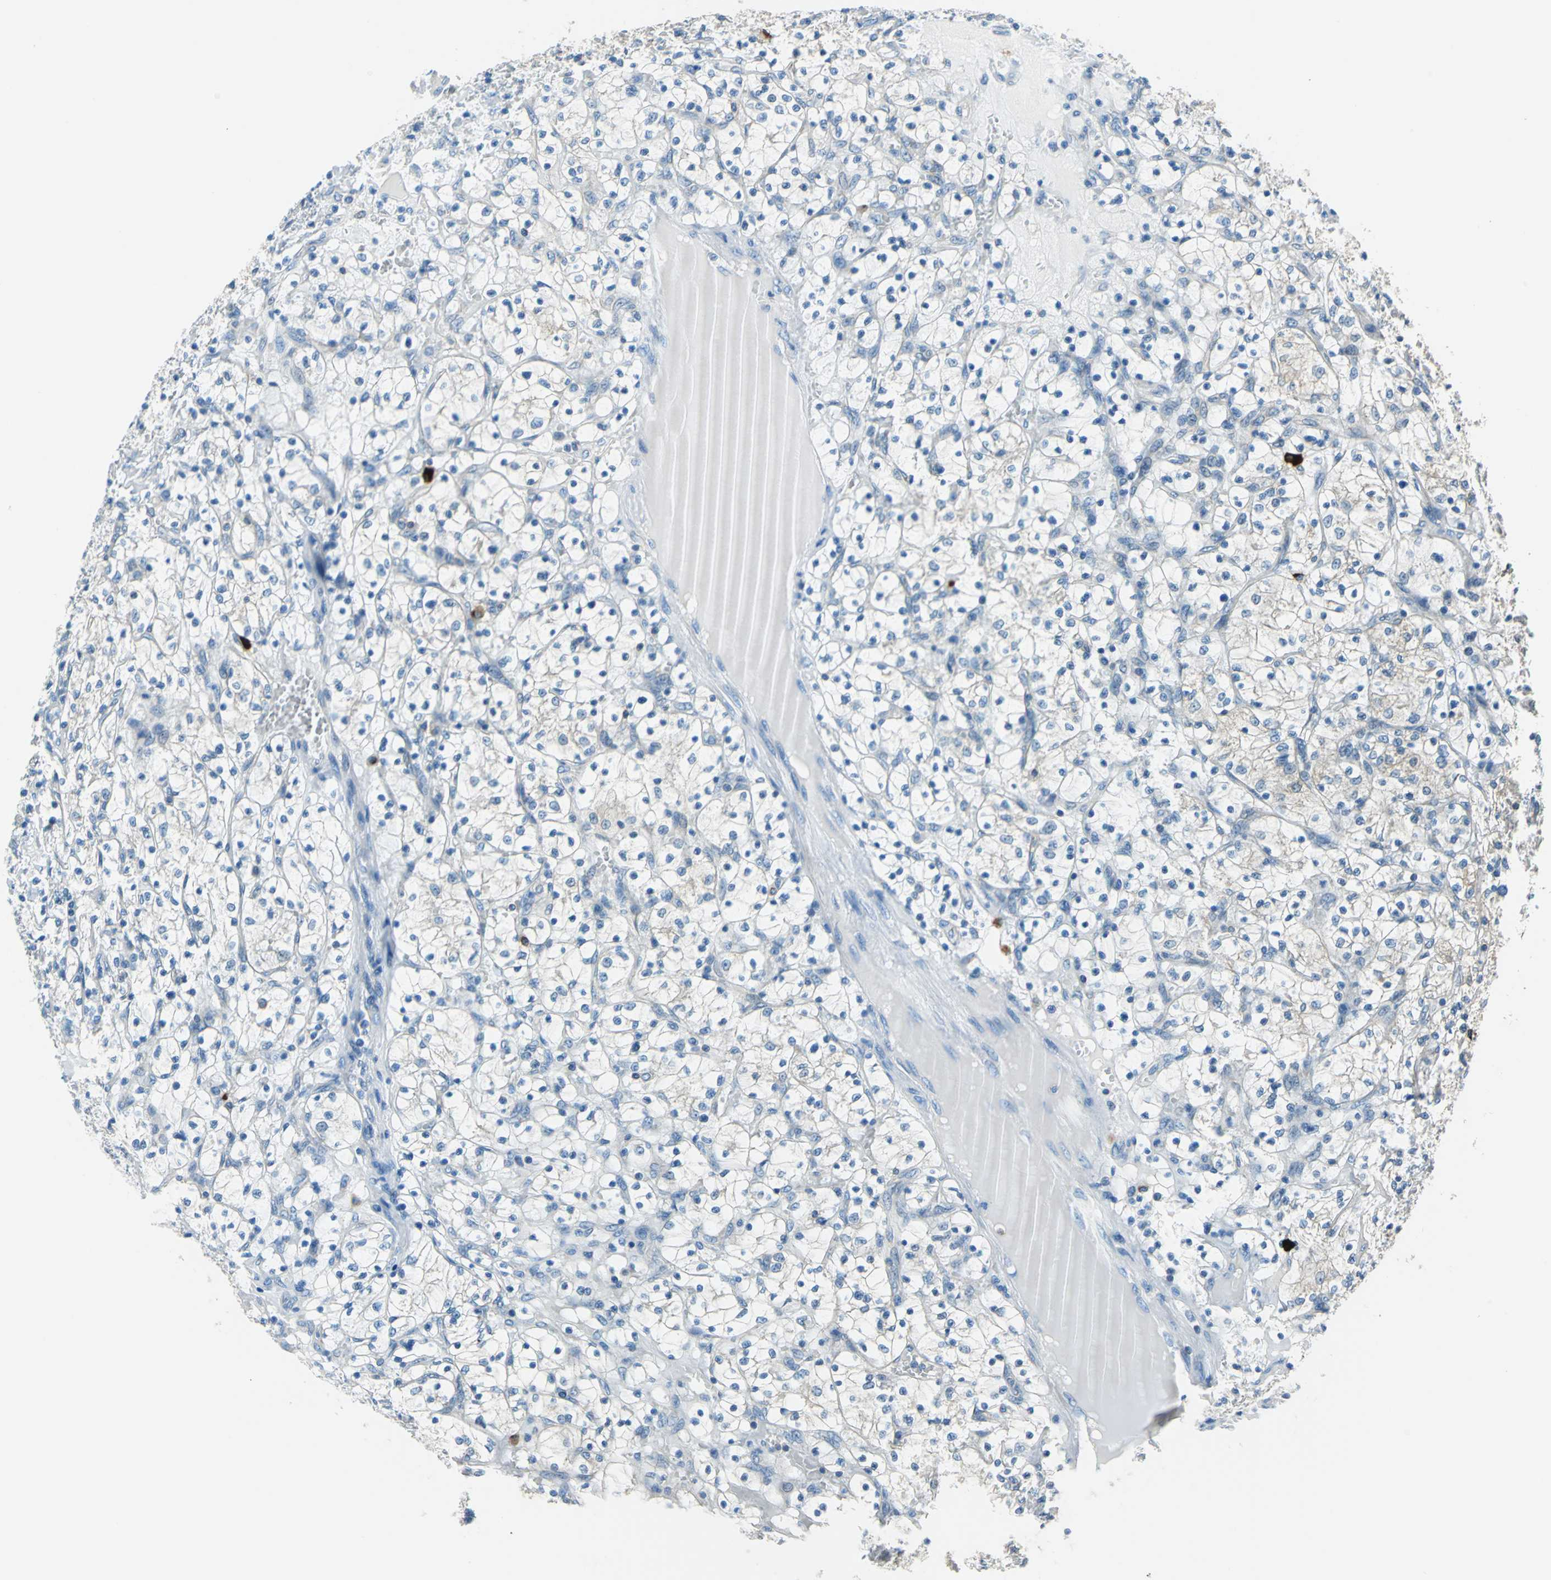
{"staining": {"intensity": "negative", "quantity": "none", "location": "none"}, "tissue": "renal cancer", "cell_type": "Tumor cells", "image_type": "cancer", "snomed": [{"axis": "morphology", "description": "Adenocarcinoma, NOS"}, {"axis": "topography", "description": "Kidney"}], "caption": "Renal cancer stained for a protein using immunohistochemistry exhibits no positivity tumor cells.", "gene": "CPA3", "patient": {"sex": "female", "age": 69}}